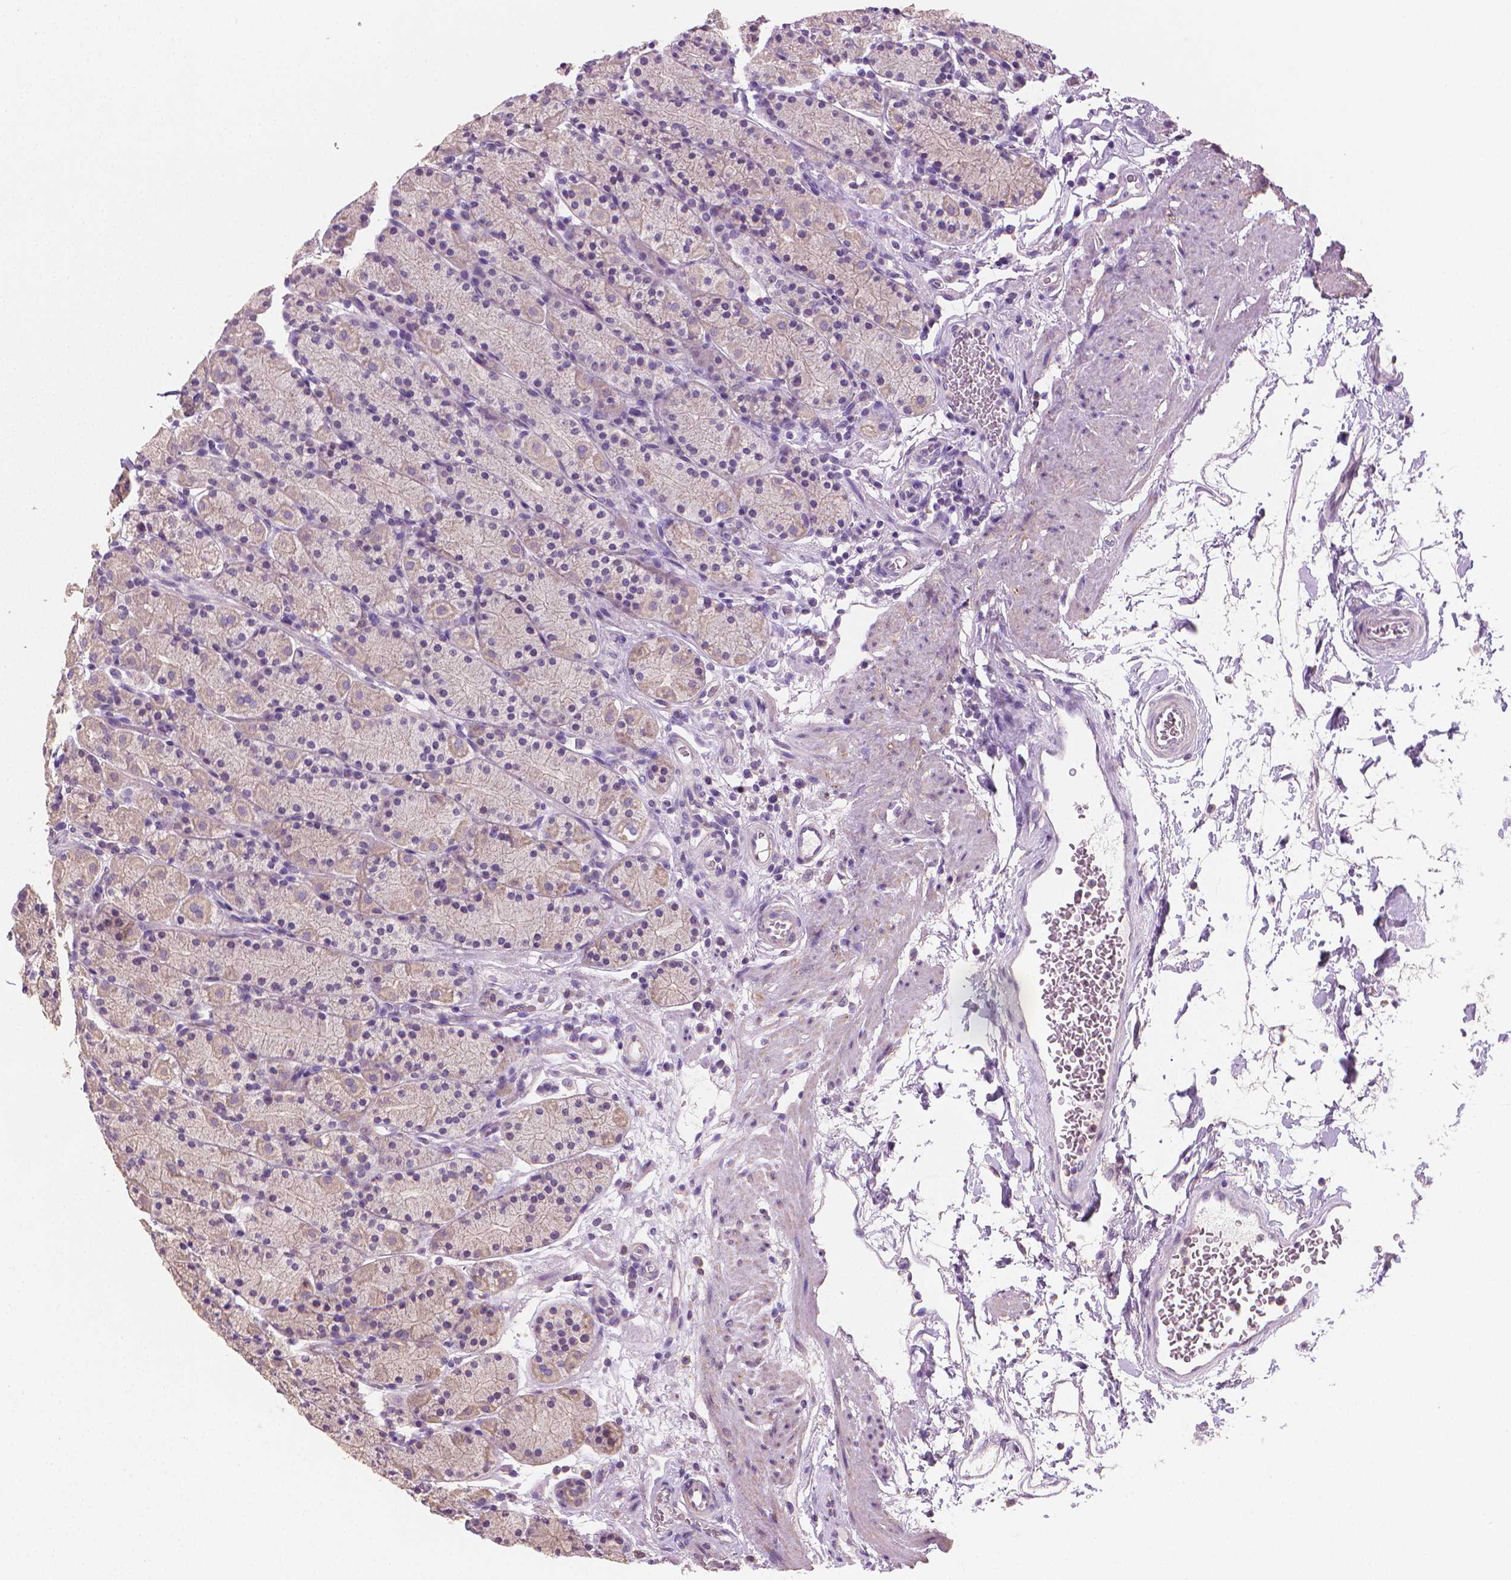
{"staining": {"intensity": "negative", "quantity": "none", "location": "none"}, "tissue": "stomach", "cell_type": "Glandular cells", "image_type": "normal", "snomed": [{"axis": "morphology", "description": "Normal tissue, NOS"}, {"axis": "topography", "description": "Stomach, upper"}, {"axis": "topography", "description": "Stomach"}], "caption": "Immunohistochemistry of benign stomach shows no positivity in glandular cells. (Stains: DAB (3,3'-diaminobenzidine) immunohistochemistry (IHC) with hematoxylin counter stain, Microscopy: brightfield microscopy at high magnification).", "gene": "CATIP", "patient": {"sex": "male", "age": 62}}